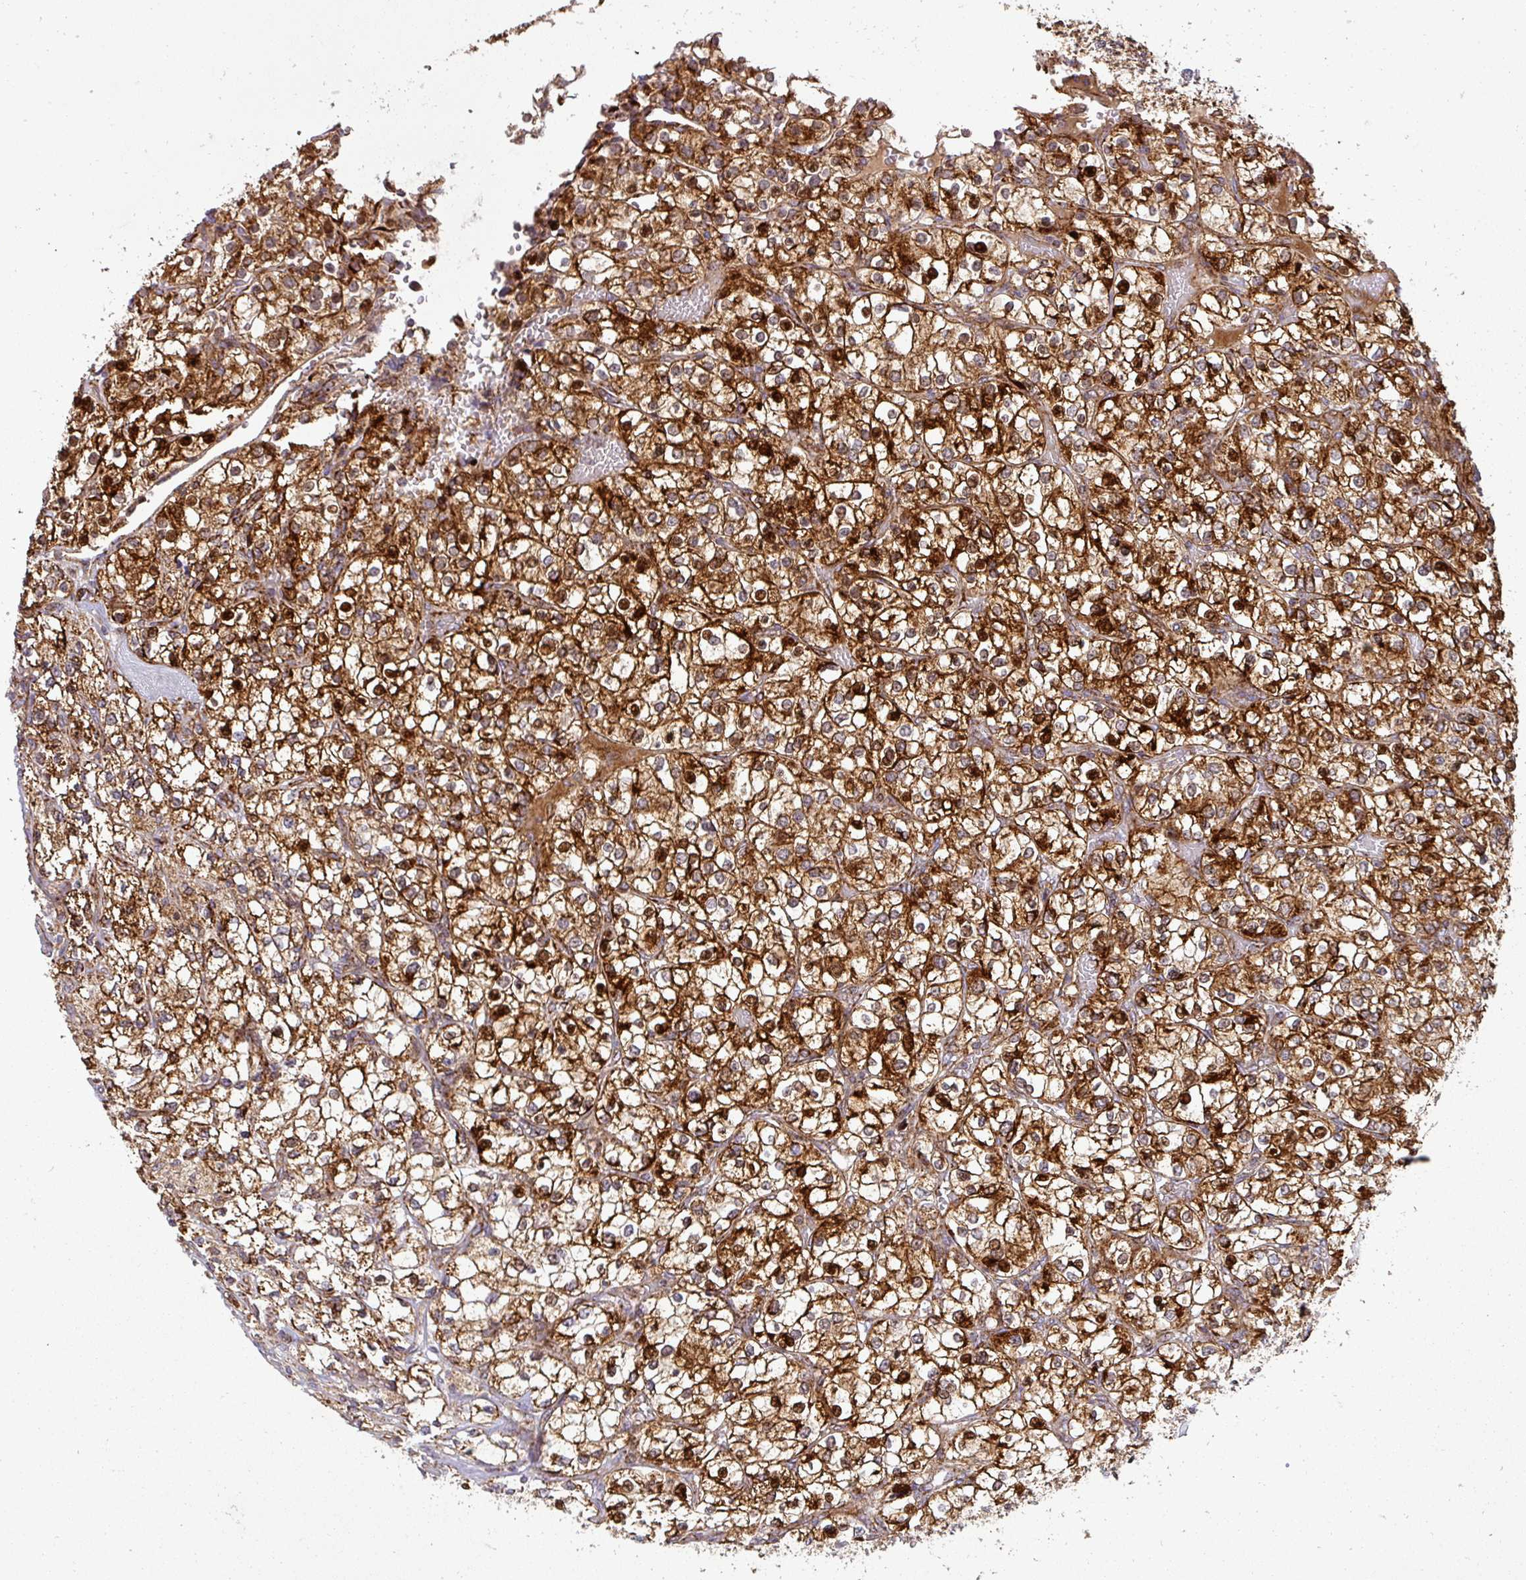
{"staining": {"intensity": "strong", "quantity": ">75%", "location": "cytoplasmic/membranous"}, "tissue": "renal cancer", "cell_type": "Tumor cells", "image_type": "cancer", "snomed": [{"axis": "morphology", "description": "Adenocarcinoma, NOS"}, {"axis": "topography", "description": "Kidney"}], "caption": "Human renal cancer (adenocarcinoma) stained with a brown dye exhibits strong cytoplasmic/membranous positive expression in about >75% of tumor cells.", "gene": "GPD2", "patient": {"sex": "male", "age": 80}}